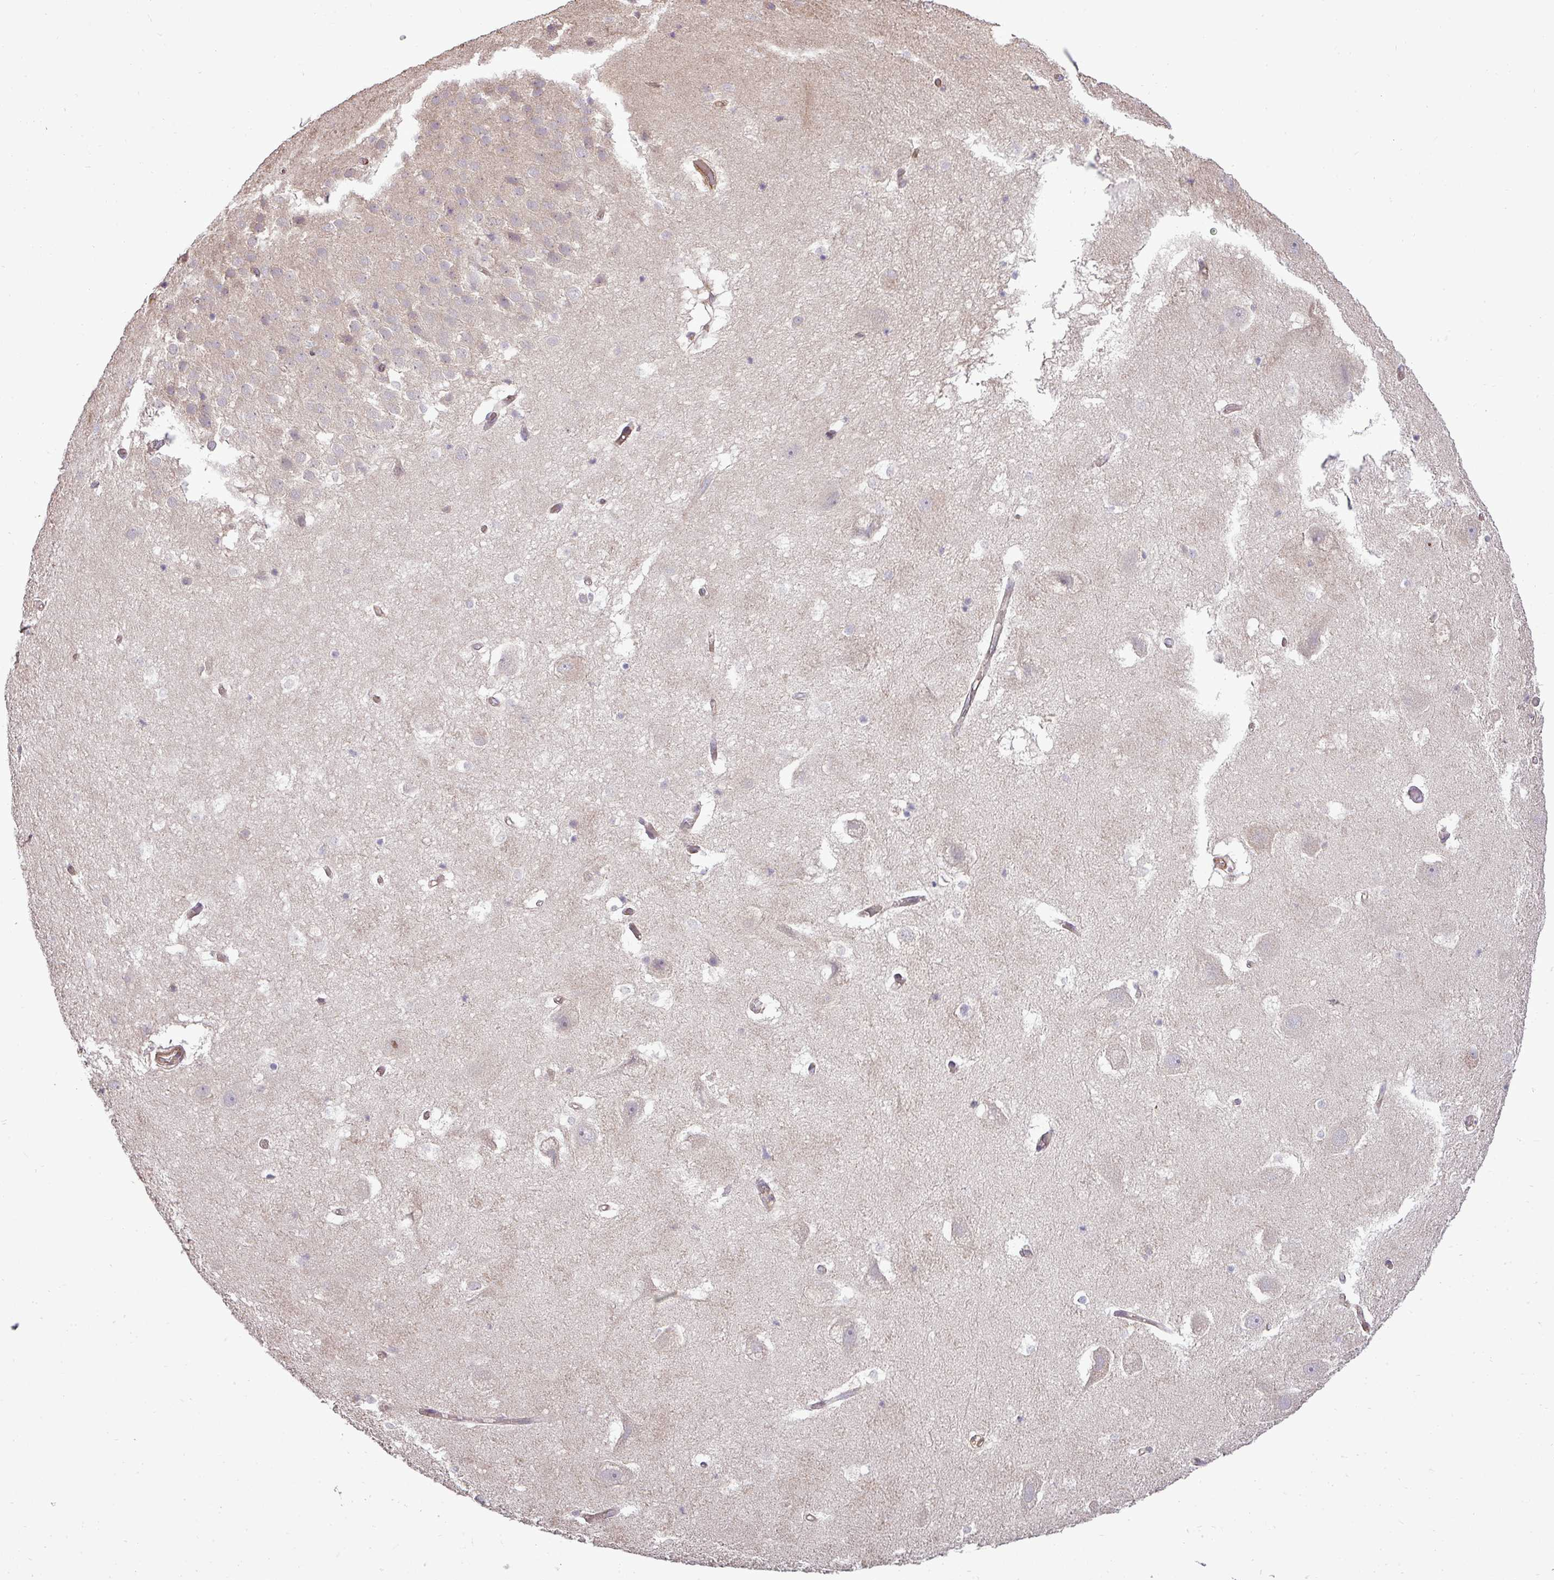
{"staining": {"intensity": "negative", "quantity": "none", "location": "none"}, "tissue": "hippocampus", "cell_type": "Glial cells", "image_type": "normal", "snomed": [{"axis": "morphology", "description": "Normal tissue, NOS"}, {"axis": "topography", "description": "Hippocampus"}], "caption": "A high-resolution photomicrograph shows IHC staining of unremarkable hippocampus, which demonstrates no significant staining in glial cells.", "gene": "PDRG1", "patient": {"sex": "female", "age": 52}}